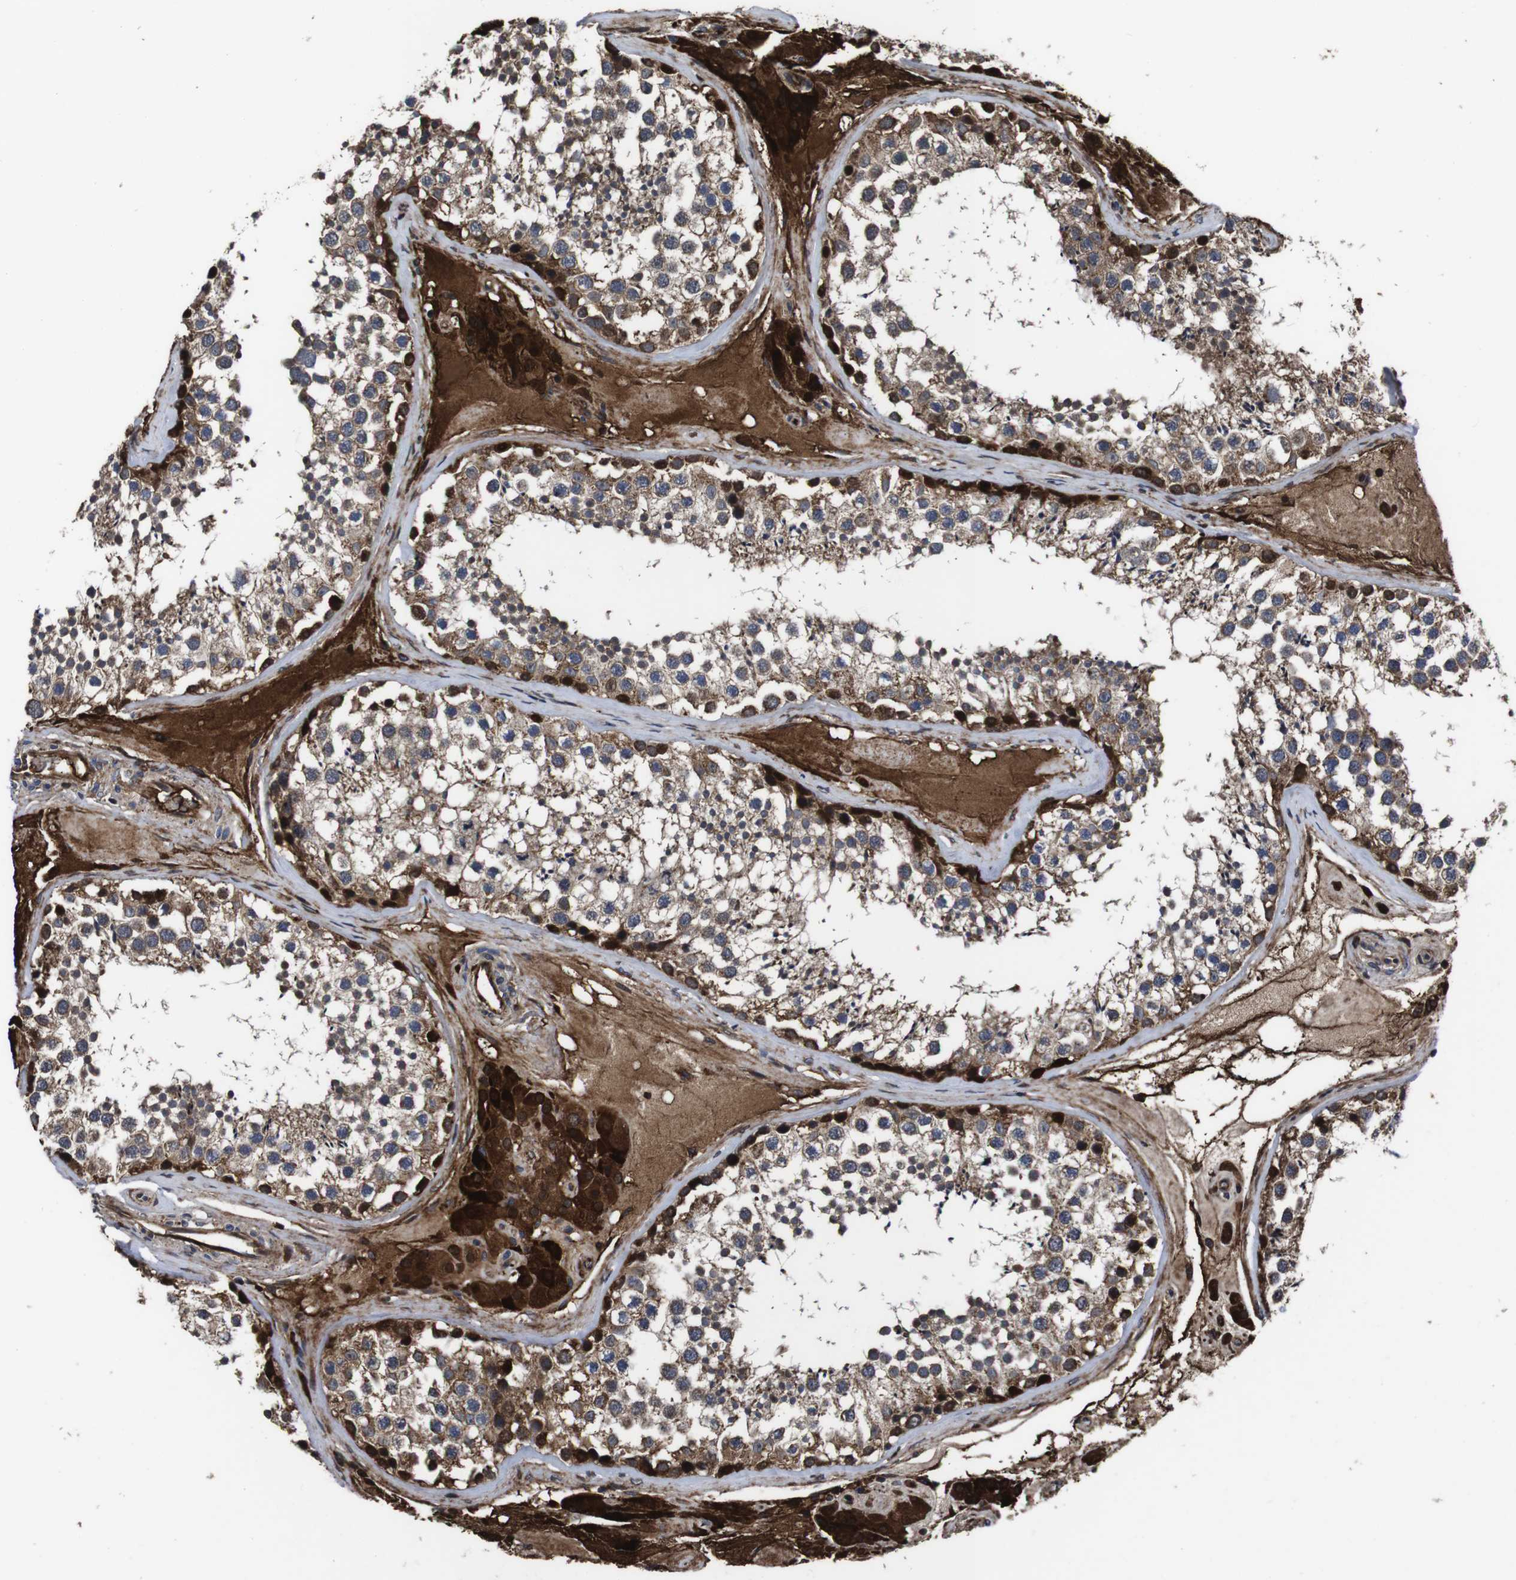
{"staining": {"intensity": "strong", "quantity": "25%-75%", "location": "cytoplasmic/membranous,nuclear"}, "tissue": "testis", "cell_type": "Cells in seminiferous ducts", "image_type": "normal", "snomed": [{"axis": "morphology", "description": "Normal tissue, NOS"}, {"axis": "topography", "description": "Testis"}], "caption": "High-magnification brightfield microscopy of unremarkable testis stained with DAB (3,3'-diaminobenzidine) (brown) and counterstained with hematoxylin (blue). cells in seminiferous ducts exhibit strong cytoplasmic/membranous,nuclear staining is seen in approximately25%-75% of cells.", "gene": "SMYD3", "patient": {"sex": "male", "age": 46}}